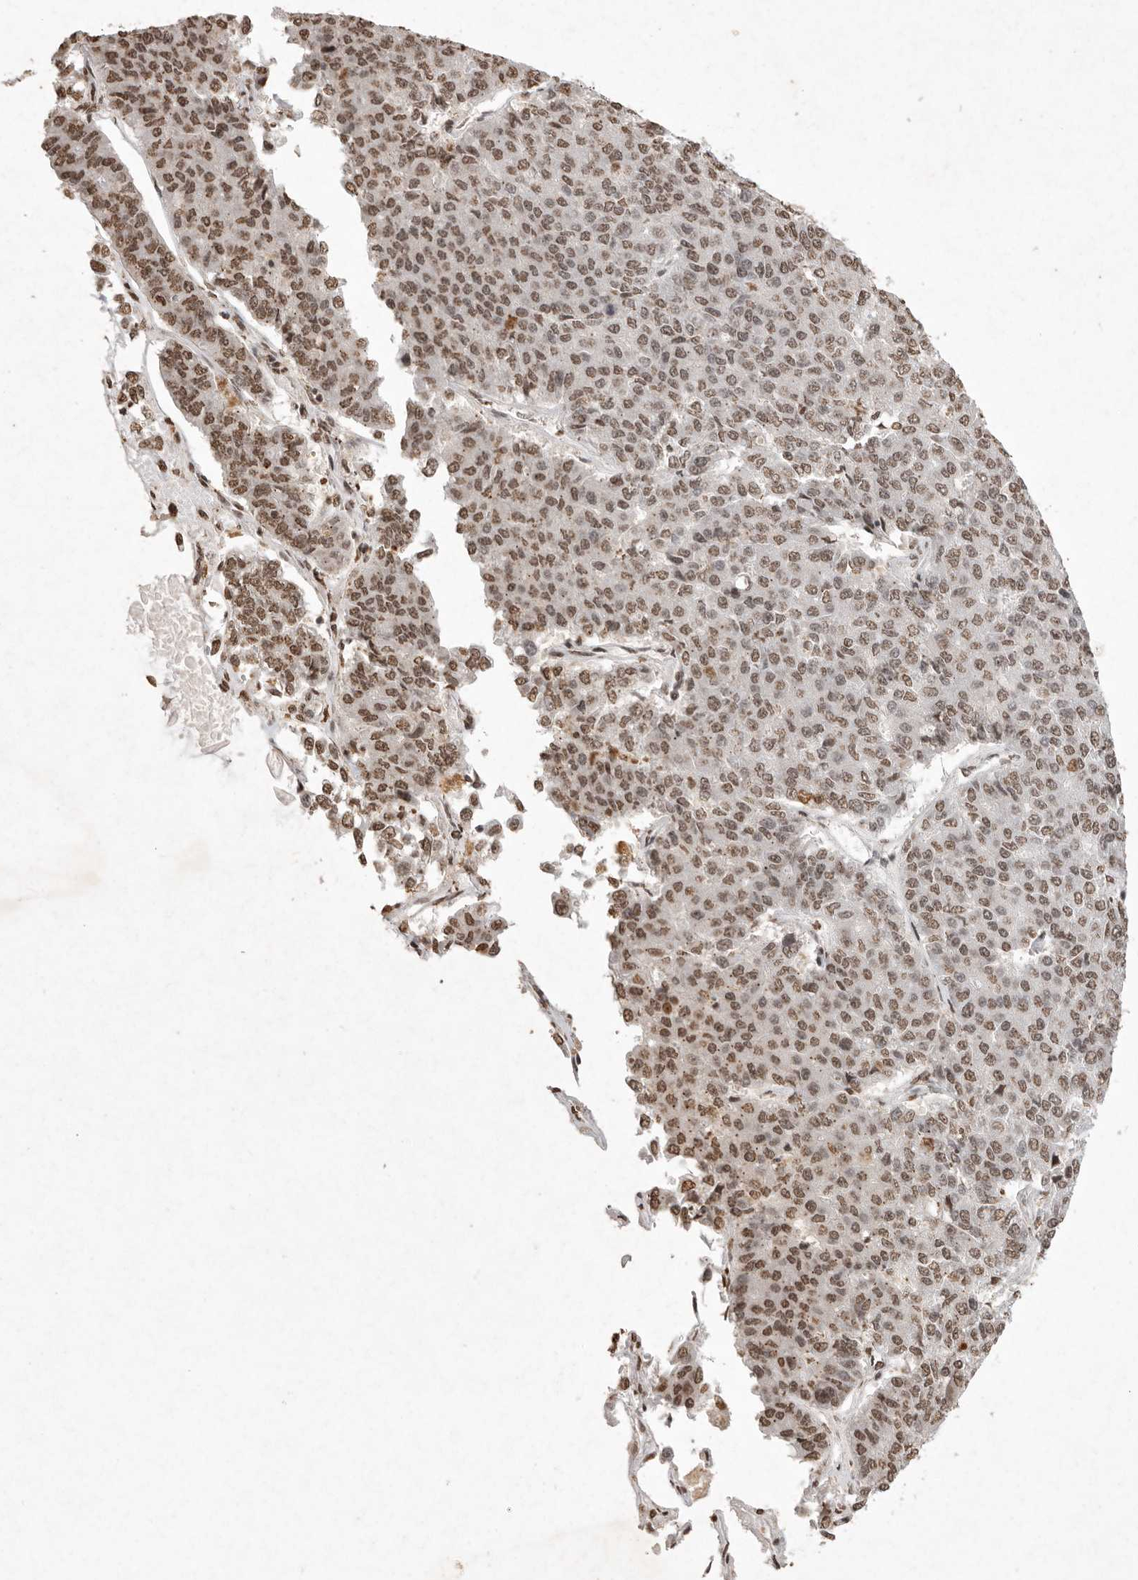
{"staining": {"intensity": "moderate", "quantity": ">75%", "location": "nuclear"}, "tissue": "pancreatic cancer", "cell_type": "Tumor cells", "image_type": "cancer", "snomed": [{"axis": "morphology", "description": "Adenocarcinoma, NOS"}, {"axis": "topography", "description": "Pancreas"}], "caption": "Human adenocarcinoma (pancreatic) stained for a protein (brown) demonstrates moderate nuclear positive positivity in approximately >75% of tumor cells.", "gene": "NKX3-2", "patient": {"sex": "male", "age": 50}}